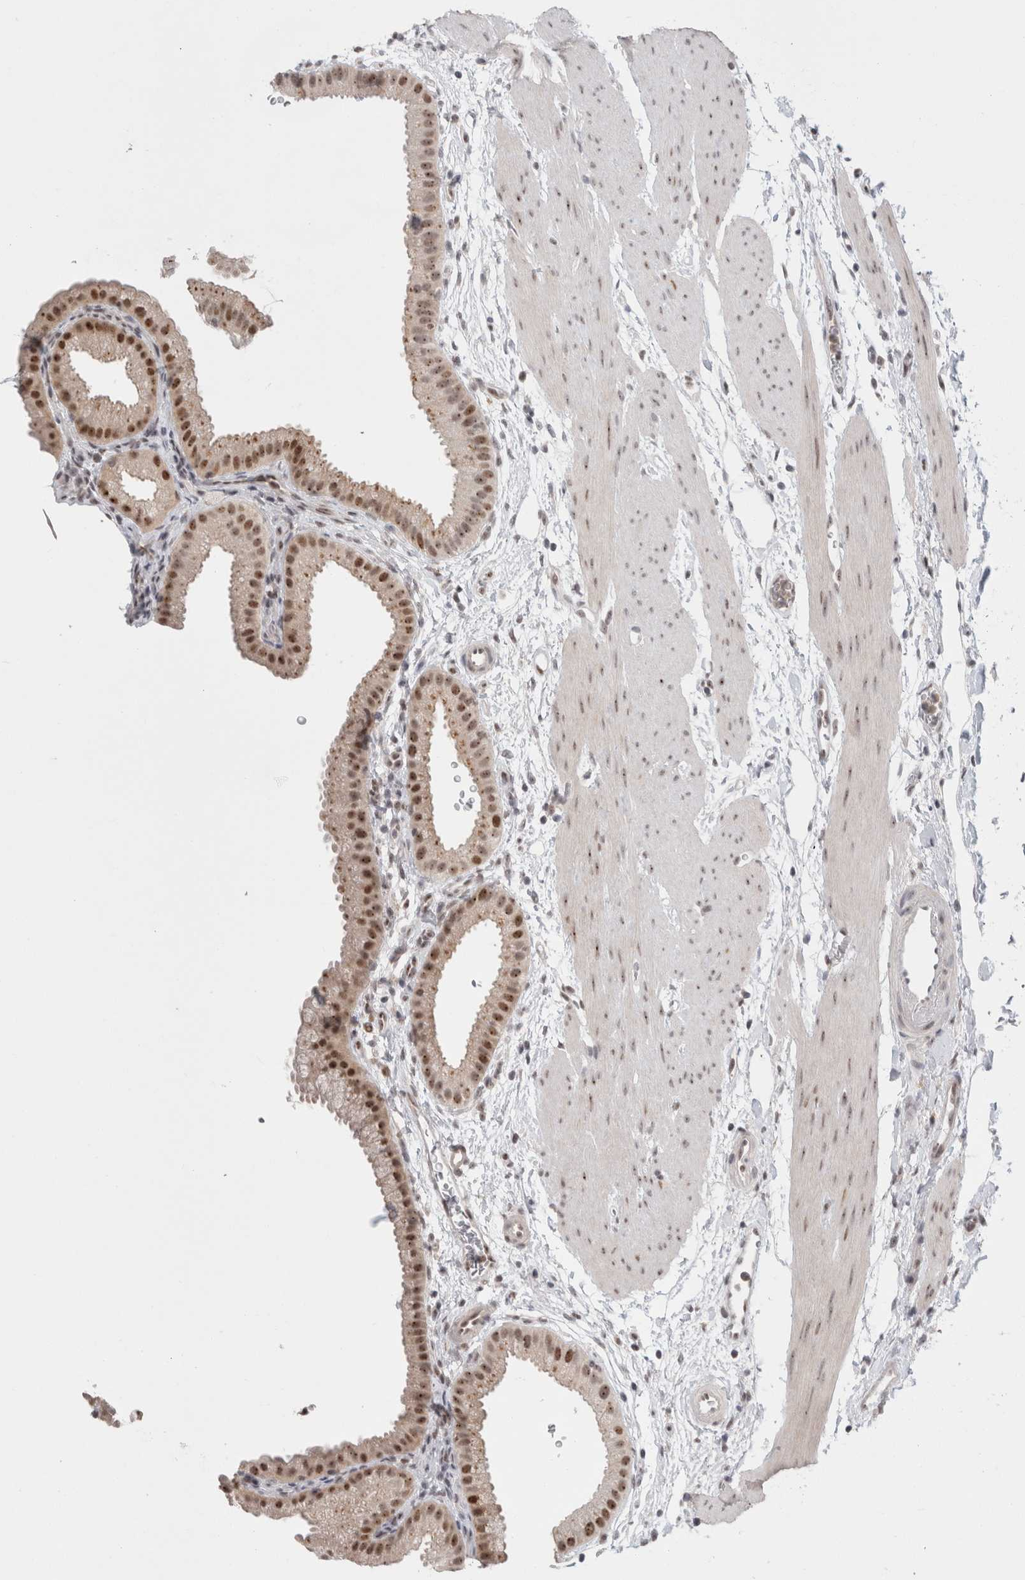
{"staining": {"intensity": "strong", "quantity": ">75%", "location": "nuclear"}, "tissue": "gallbladder", "cell_type": "Glandular cells", "image_type": "normal", "snomed": [{"axis": "morphology", "description": "Normal tissue, NOS"}, {"axis": "topography", "description": "Gallbladder"}], "caption": "Protein expression by immunohistochemistry shows strong nuclear expression in about >75% of glandular cells in benign gallbladder.", "gene": "SENP6", "patient": {"sex": "female", "age": 64}}